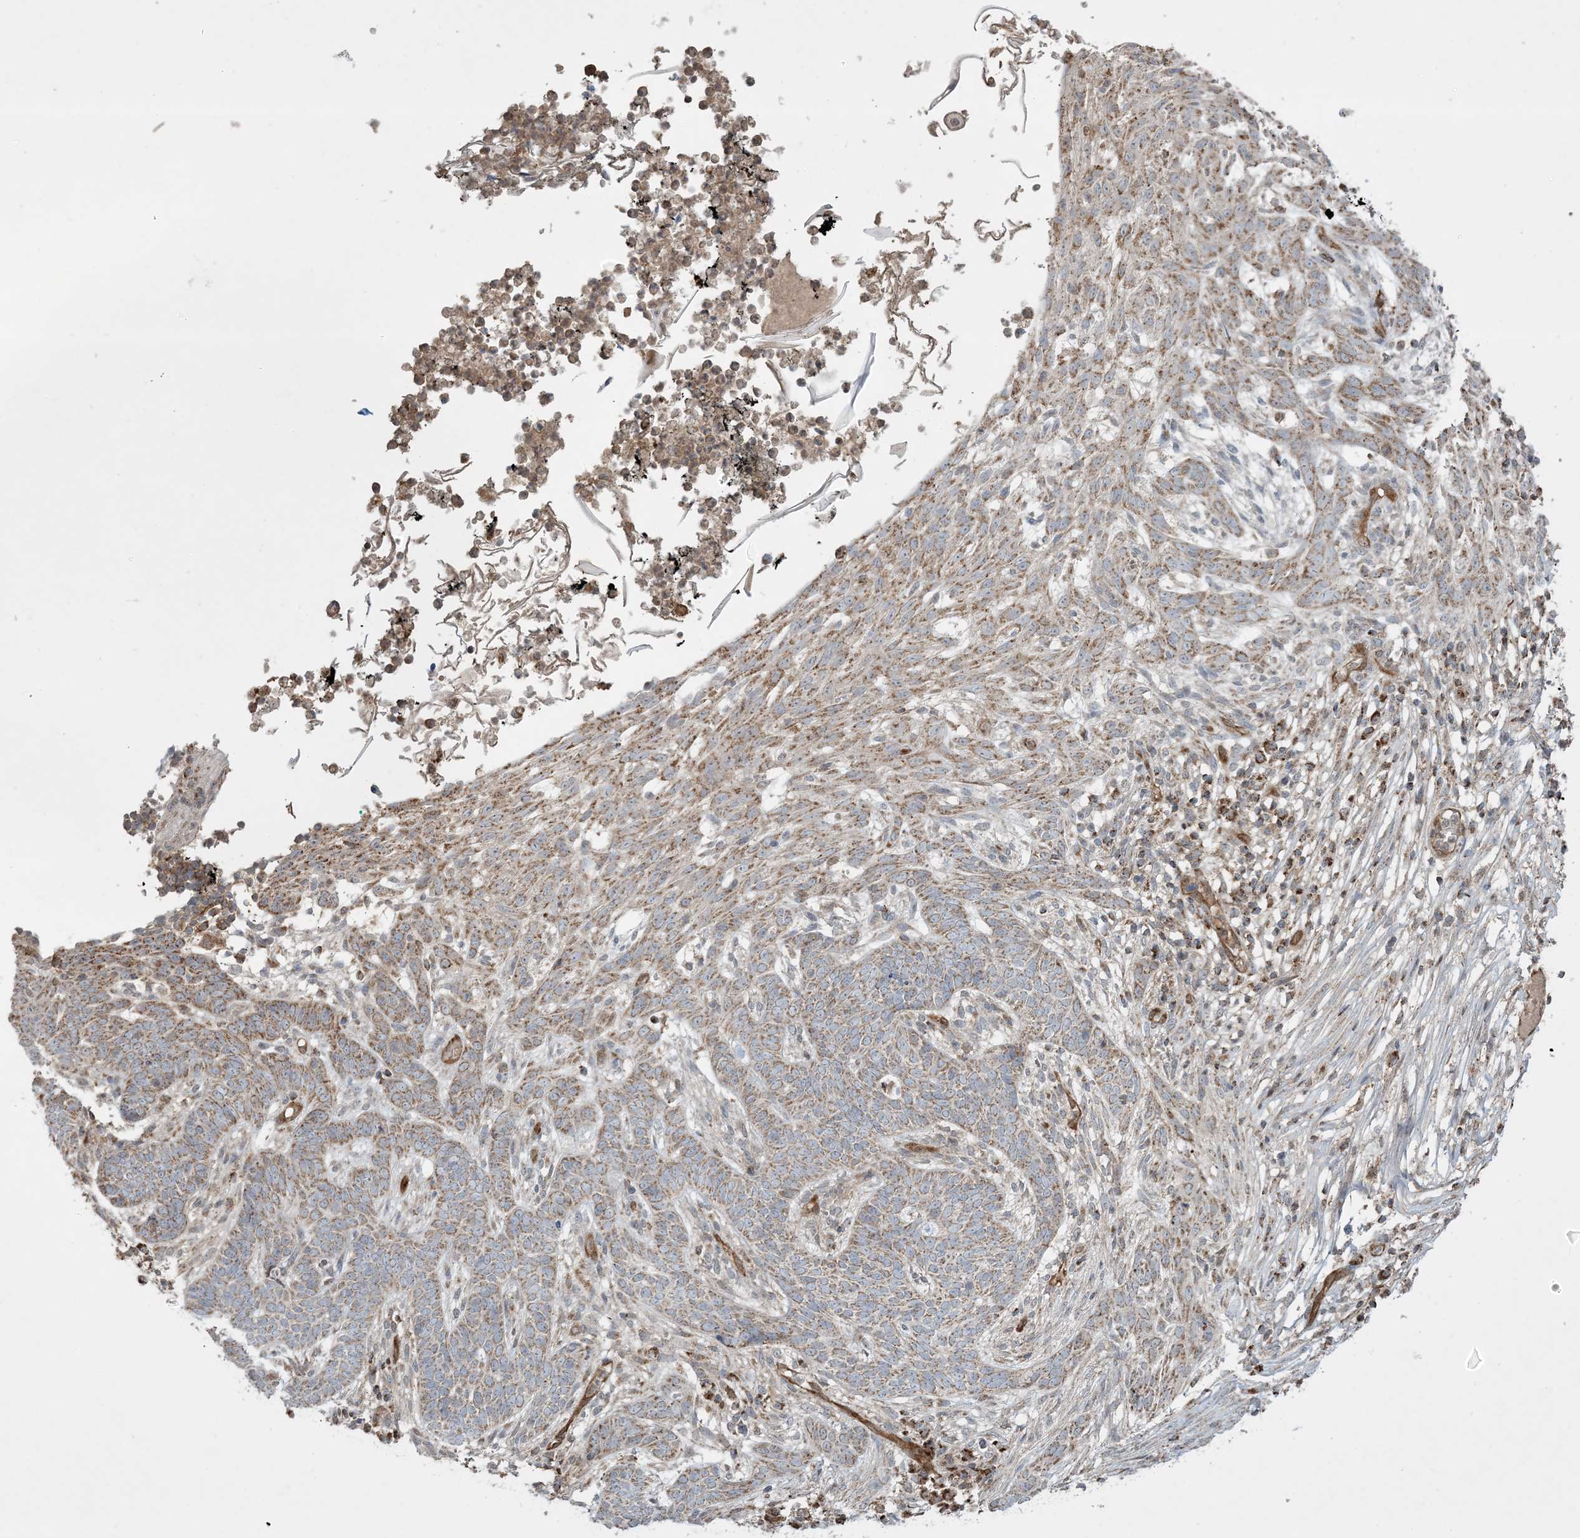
{"staining": {"intensity": "moderate", "quantity": ">75%", "location": "cytoplasmic/membranous"}, "tissue": "skin cancer", "cell_type": "Tumor cells", "image_type": "cancer", "snomed": [{"axis": "morphology", "description": "Normal tissue, NOS"}, {"axis": "morphology", "description": "Basal cell carcinoma"}, {"axis": "topography", "description": "Skin"}], "caption": "DAB immunohistochemical staining of basal cell carcinoma (skin) demonstrates moderate cytoplasmic/membranous protein expression in about >75% of tumor cells.", "gene": "PPM1F", "patient": {"sex": "male", "age": 64}}